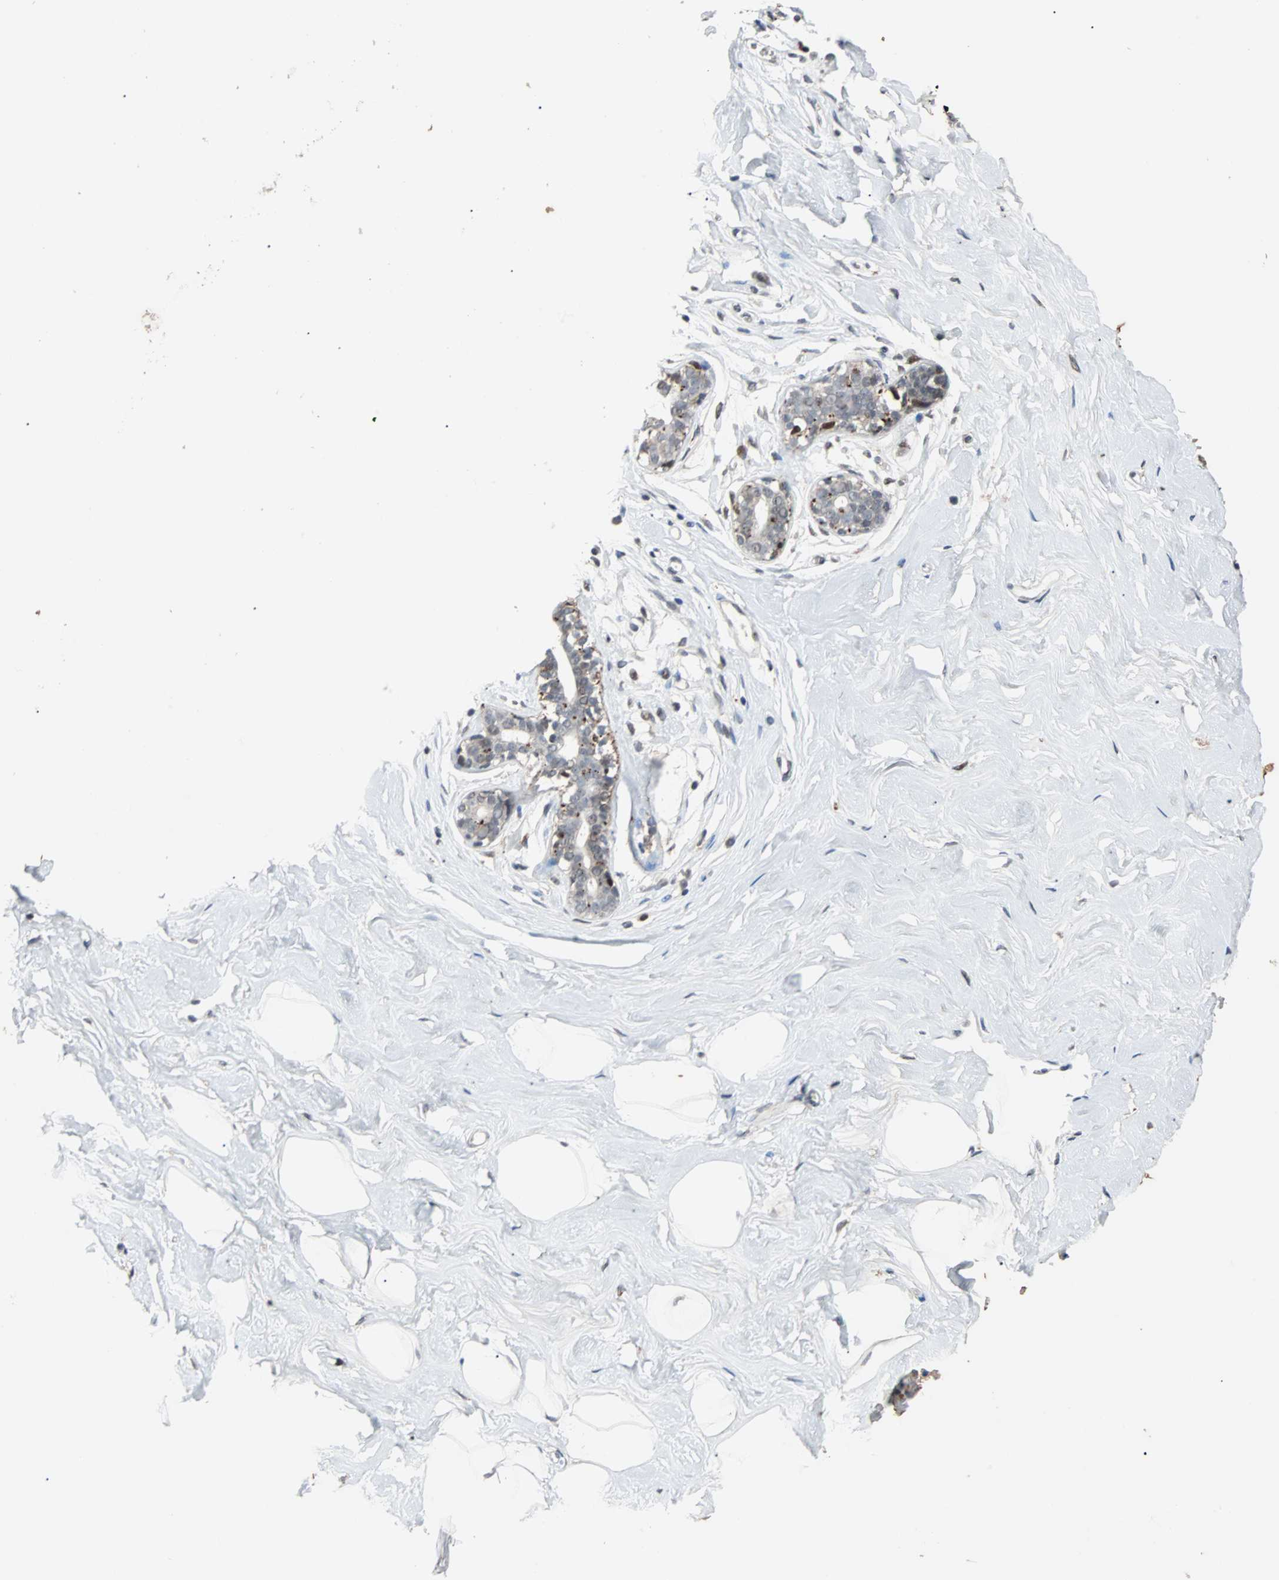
{"staining": {"intensity": "negative", "quantity": "none", "location": "none"}, "tissue": "breast", "cell_type": "Adipocytes", "image_type": "normal", "snomed": [{"axis": "morphology", "description": "Normal tissue, NOS"}, {"axis": "topography", "description": "Breast"}], "caption": "IHC photomicrograph of normal breast stained for a protein (brown), which displays no staining in adipocytes. (DAB IHC, high magnification).", "gene": "HLX", "patient": {"sex": "female", "age": 23}}